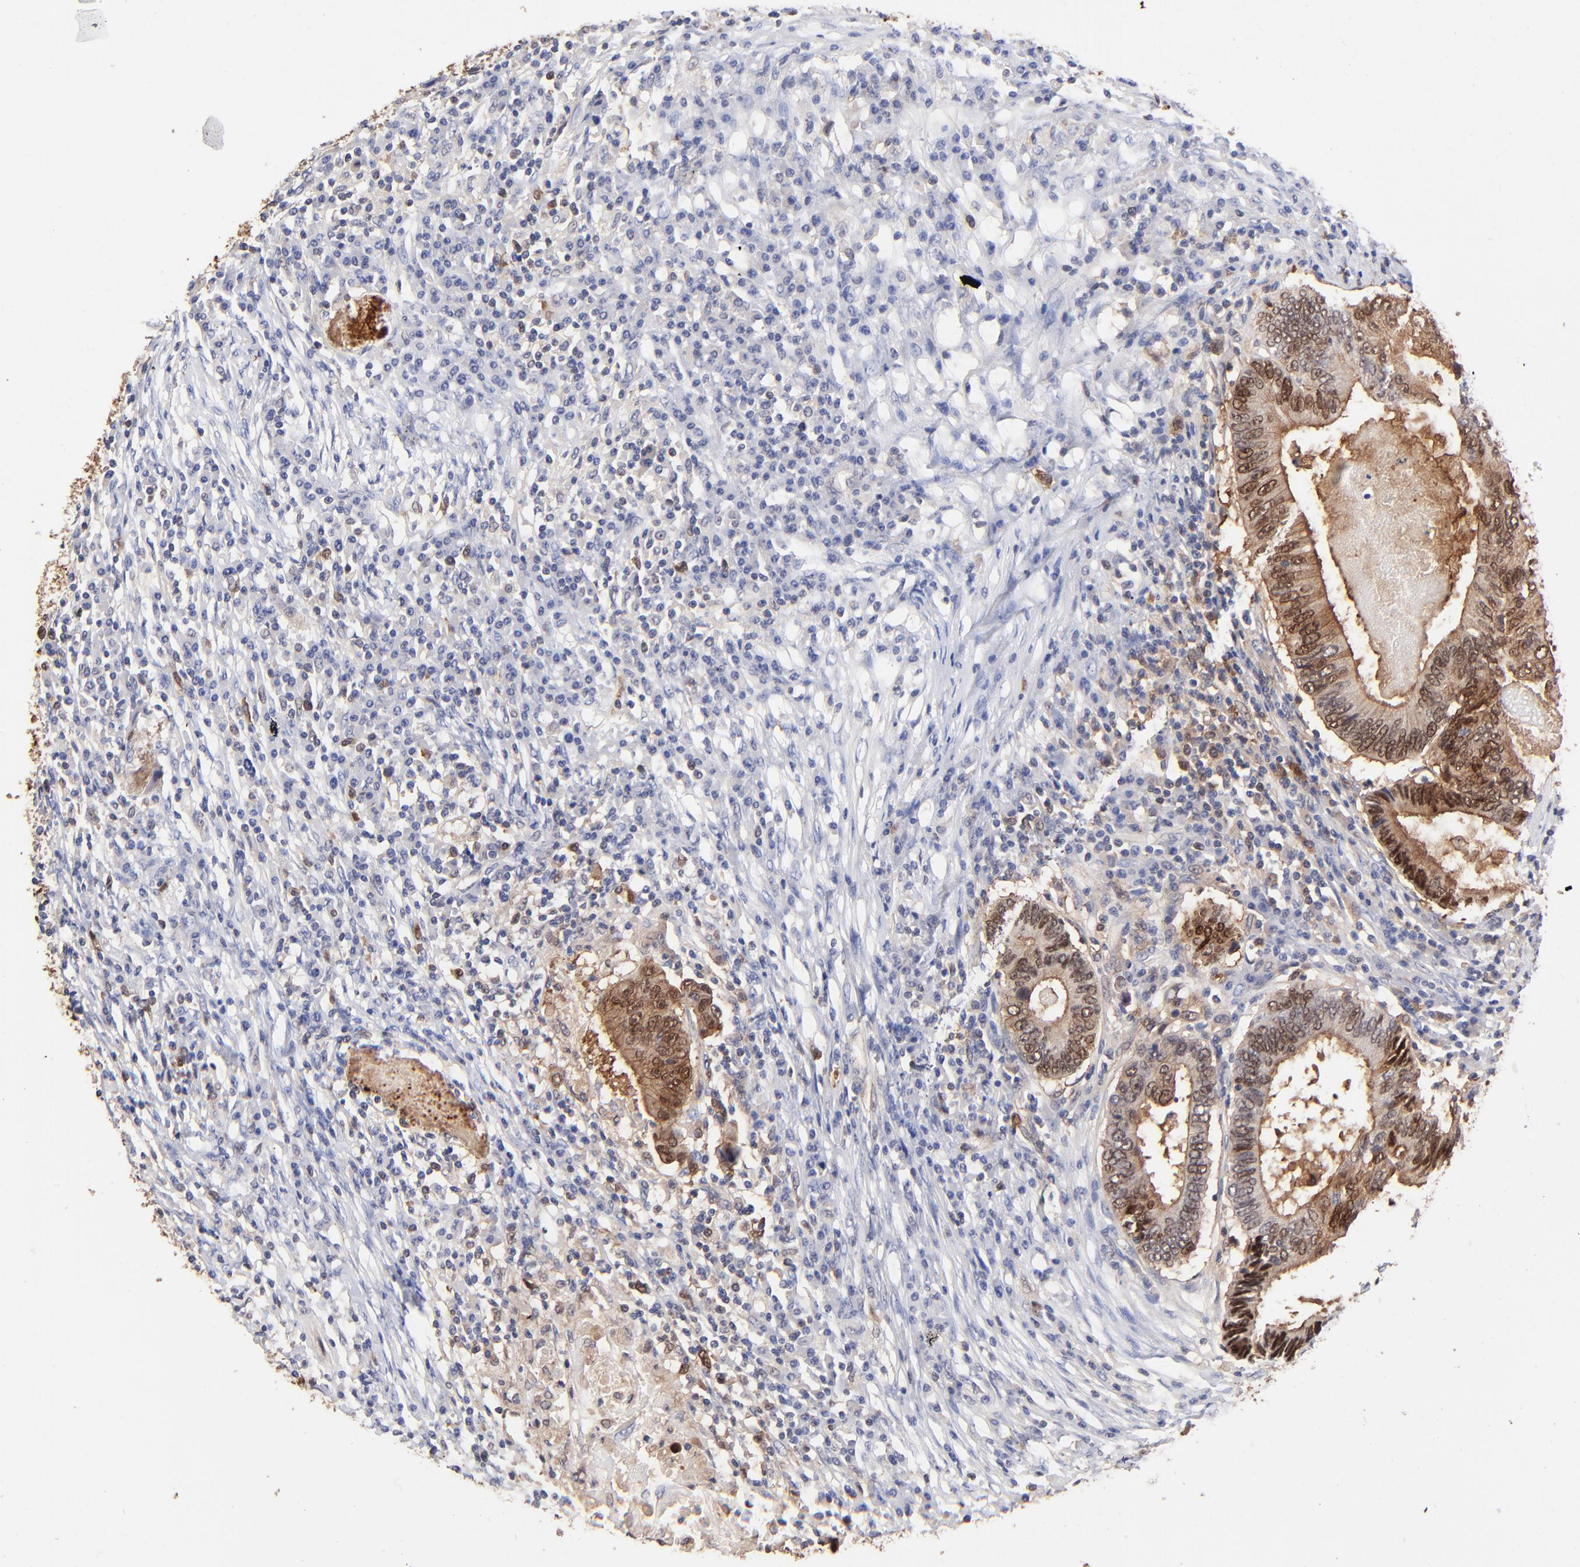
{"staining": {"intensity": "moderate", "quantity": ">75%", "location": "cytoplasmic/membranous,nuclear"}, "tissue": "colorectal cancer", "cell_type": "Tumor cells", "image_type": "cancer", "snomed": [{"axis": "morphology", "description": "Adenocarcinoma, NOS"}, {"axis": "topography", "description": "Colon"}], "caption": "This photomicrograph exhibits colorectal cancer (adenocarcinoma) stained with immunohistochemistry to label a protein in brown. The cytoplasmic/membranous and nuclear of tumor cells show moderate positivity for the protein. Nuclei are counter-stained blue.", "gene": "DCTPP1", "patient": {"sex": "female", "age": 78}}